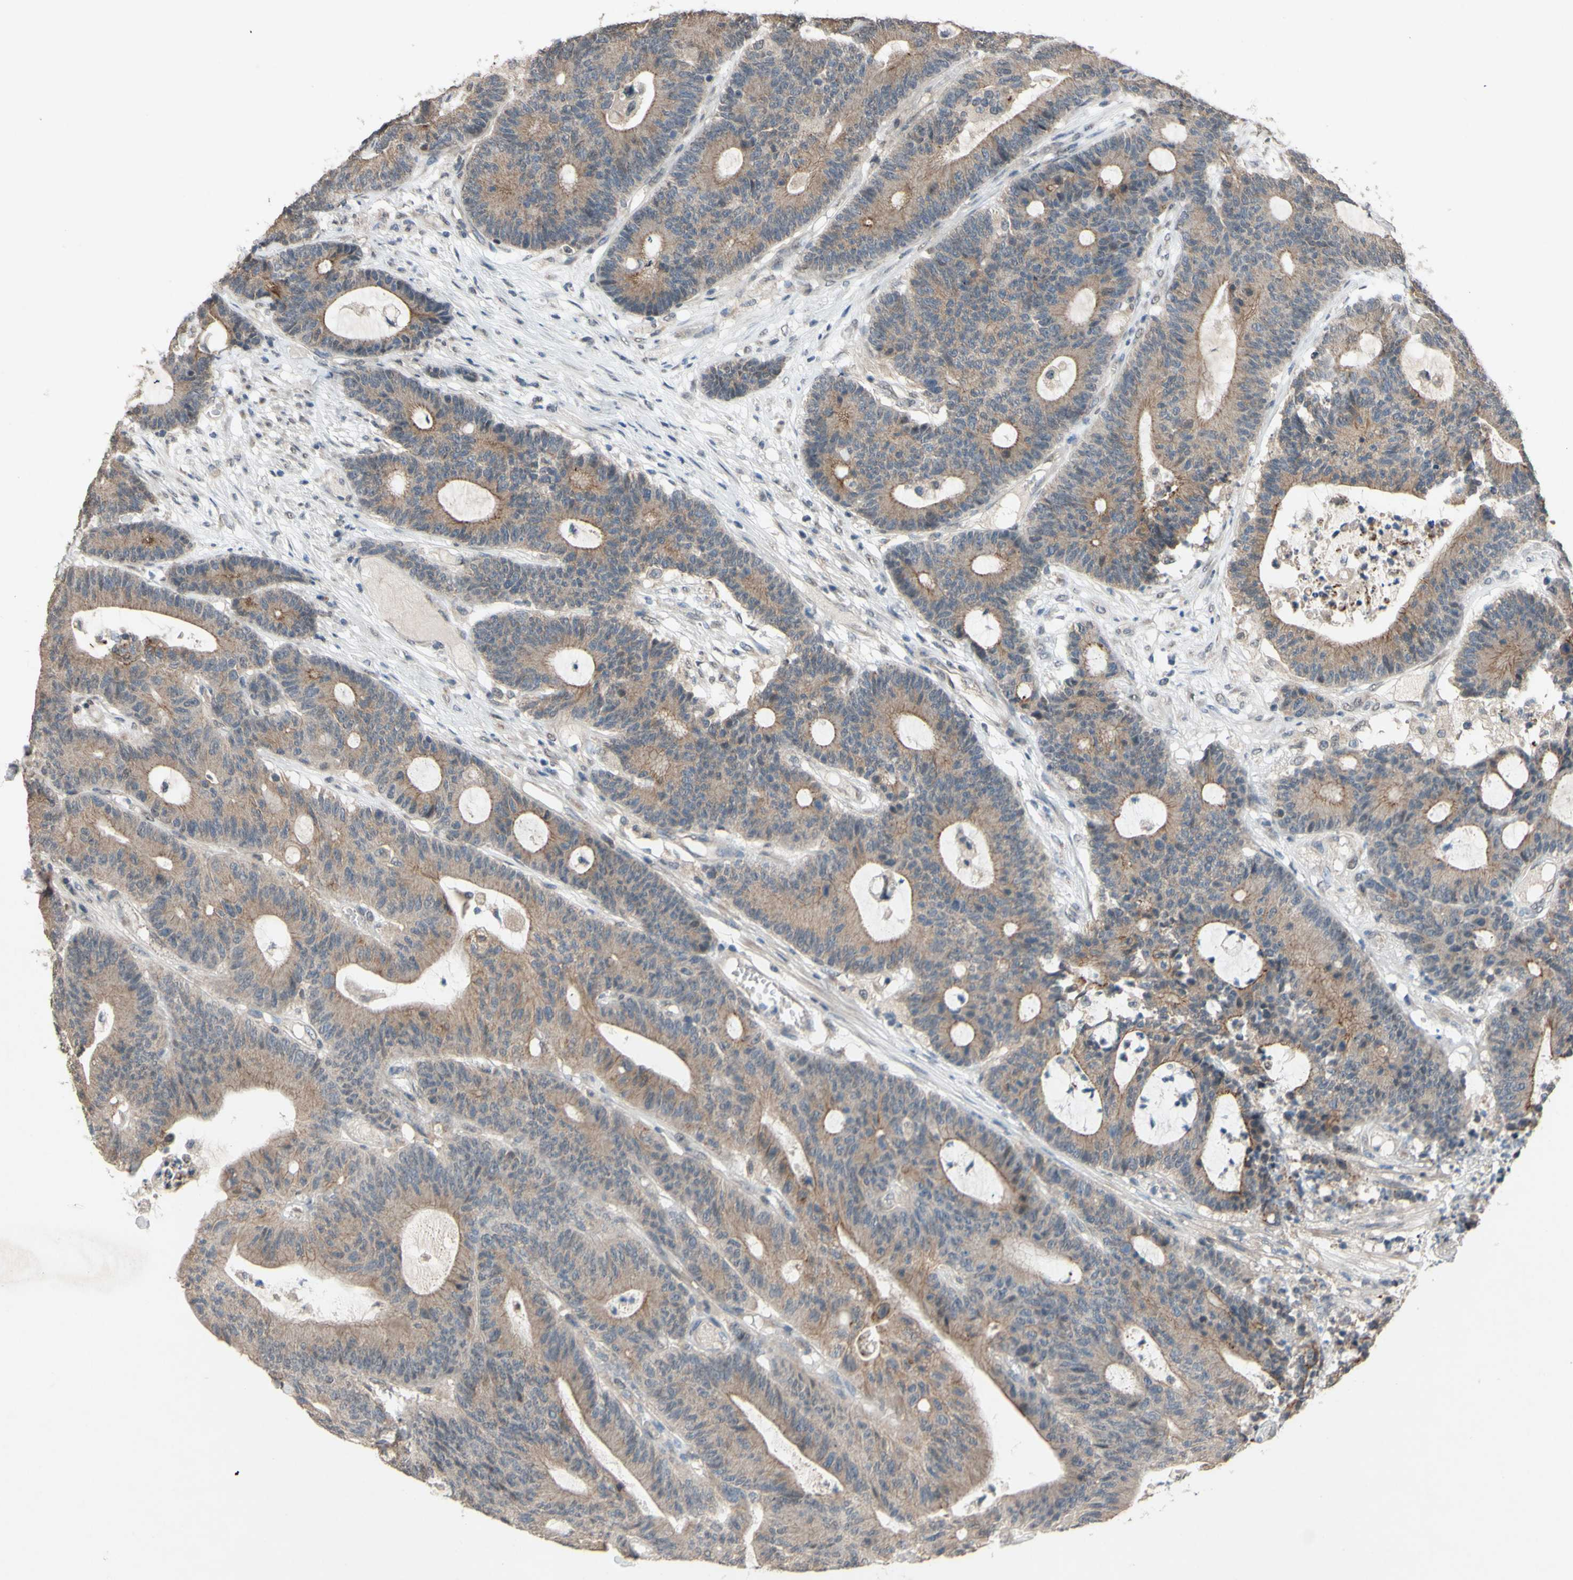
{"staining": {"intensity": "moderate", "quantity": ">75%", "location": "cytoplasmic/membranous"}, "tissue": "colorectal cancer", "cell_type": "Tumor cells", "image_type": "cancer", "snomed": [{"axis": "morphology", "description": "Adenocarcinoma, NOS"}, {"axis": "topography", "description": "Colon"}], "caption": "About >75% of tumor cells in colorectal cancer (adenocarcinoma) display moderate cytoplasmic/membranous protein staining as visualized by brown immunohistochemical staining.", "gene": "CDCP1", "patient": {"sex": "female", "age": 84}}